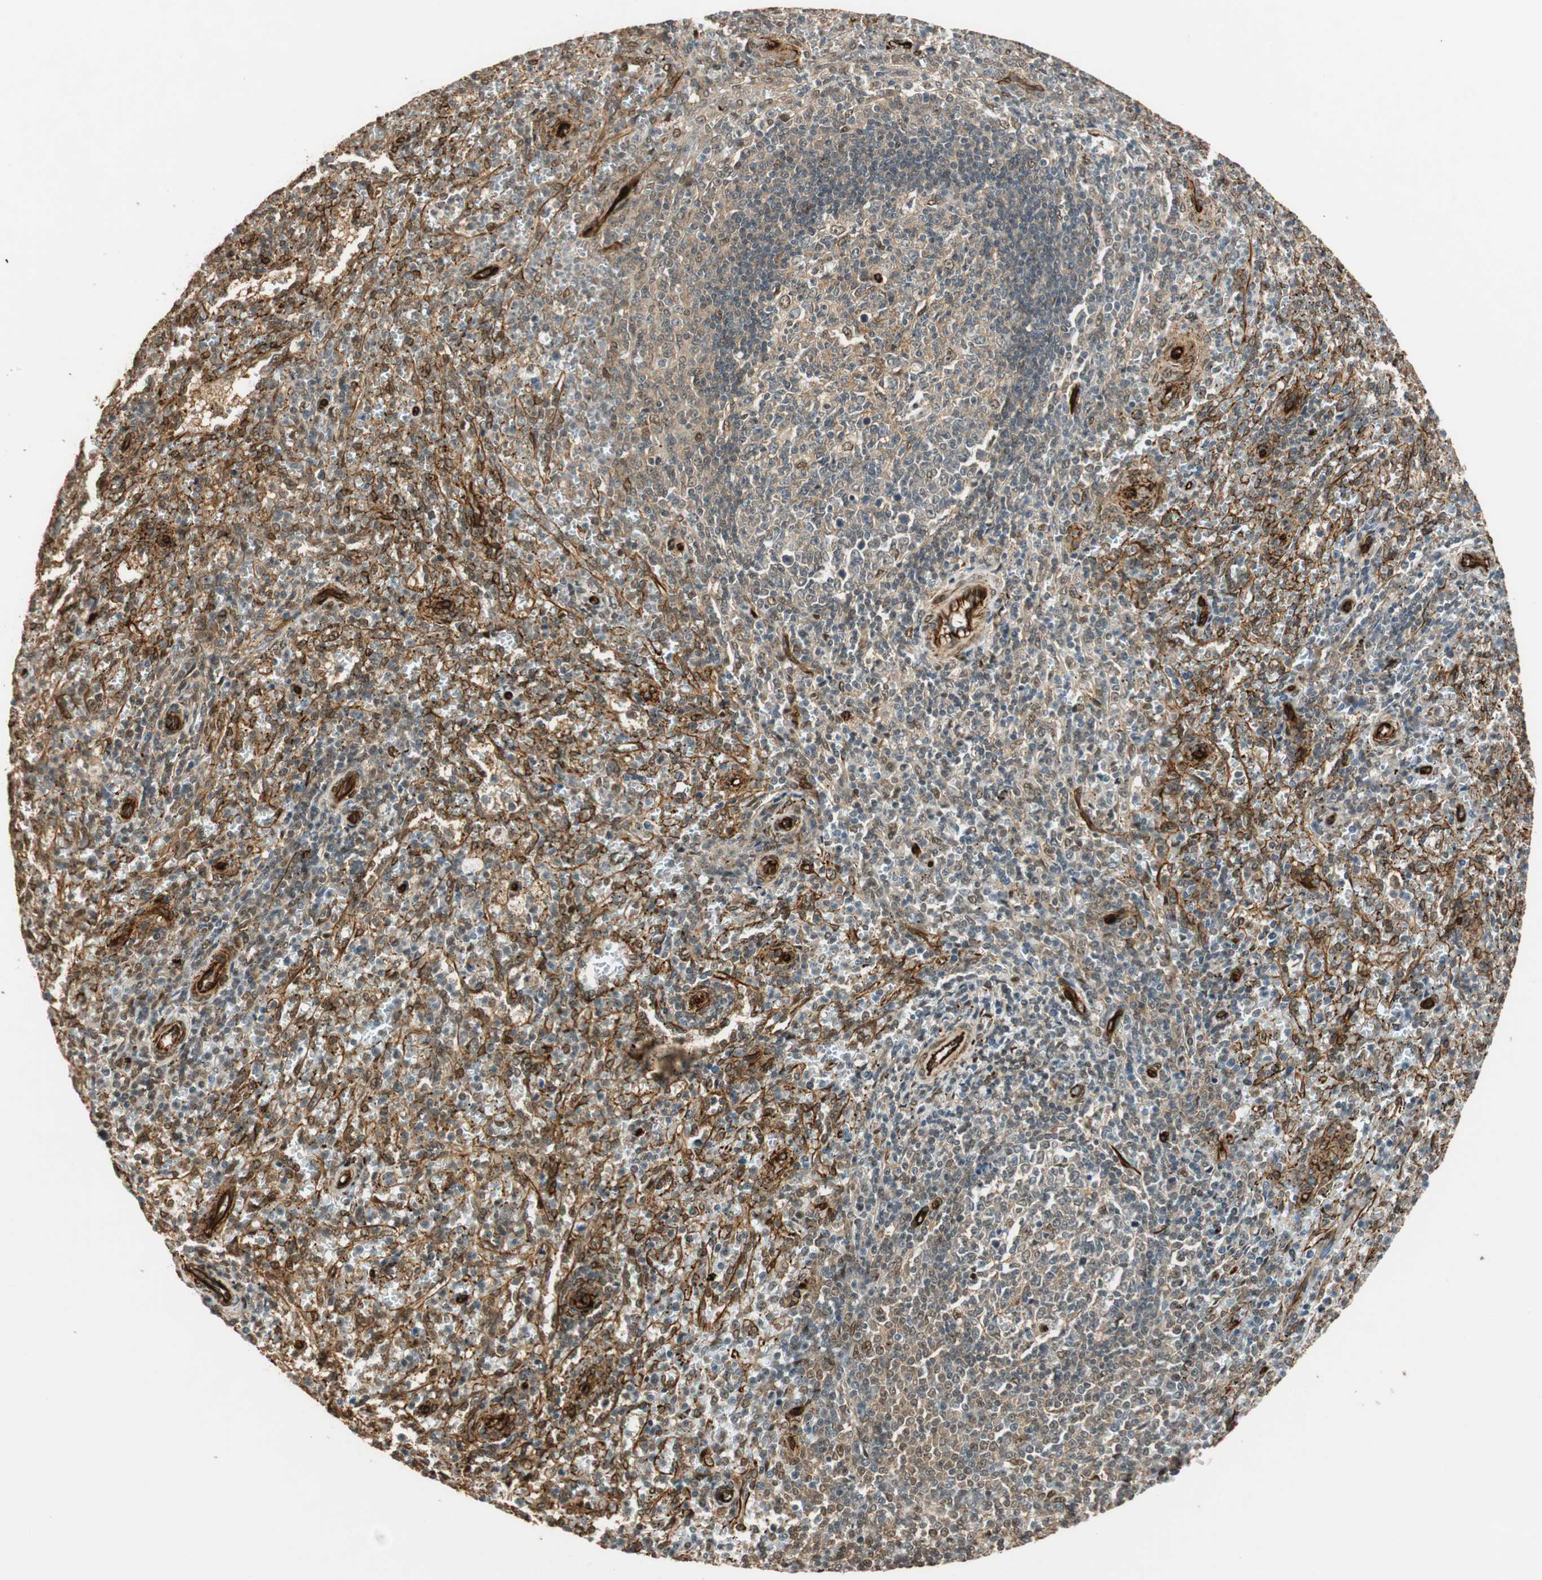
{"staining": {"intensity": "negative", "quantity": "none", "location": "none"}, "tissue": "spleen", "cell_type": "Cells in red pulp", "image_type": "normal", "snomed": [{"axis": "morphology", "description": "Normal tissue, NOS"}, {"axis": "topography", "description": "Spleen"}], "caption": "Immunohistochemistry (IHC) image of normal spleen stained for a protein (brown), which reveals no positivity in cells in red pulp.", "gene": "NES", "patient": {"sex": "female", "age": 10}}